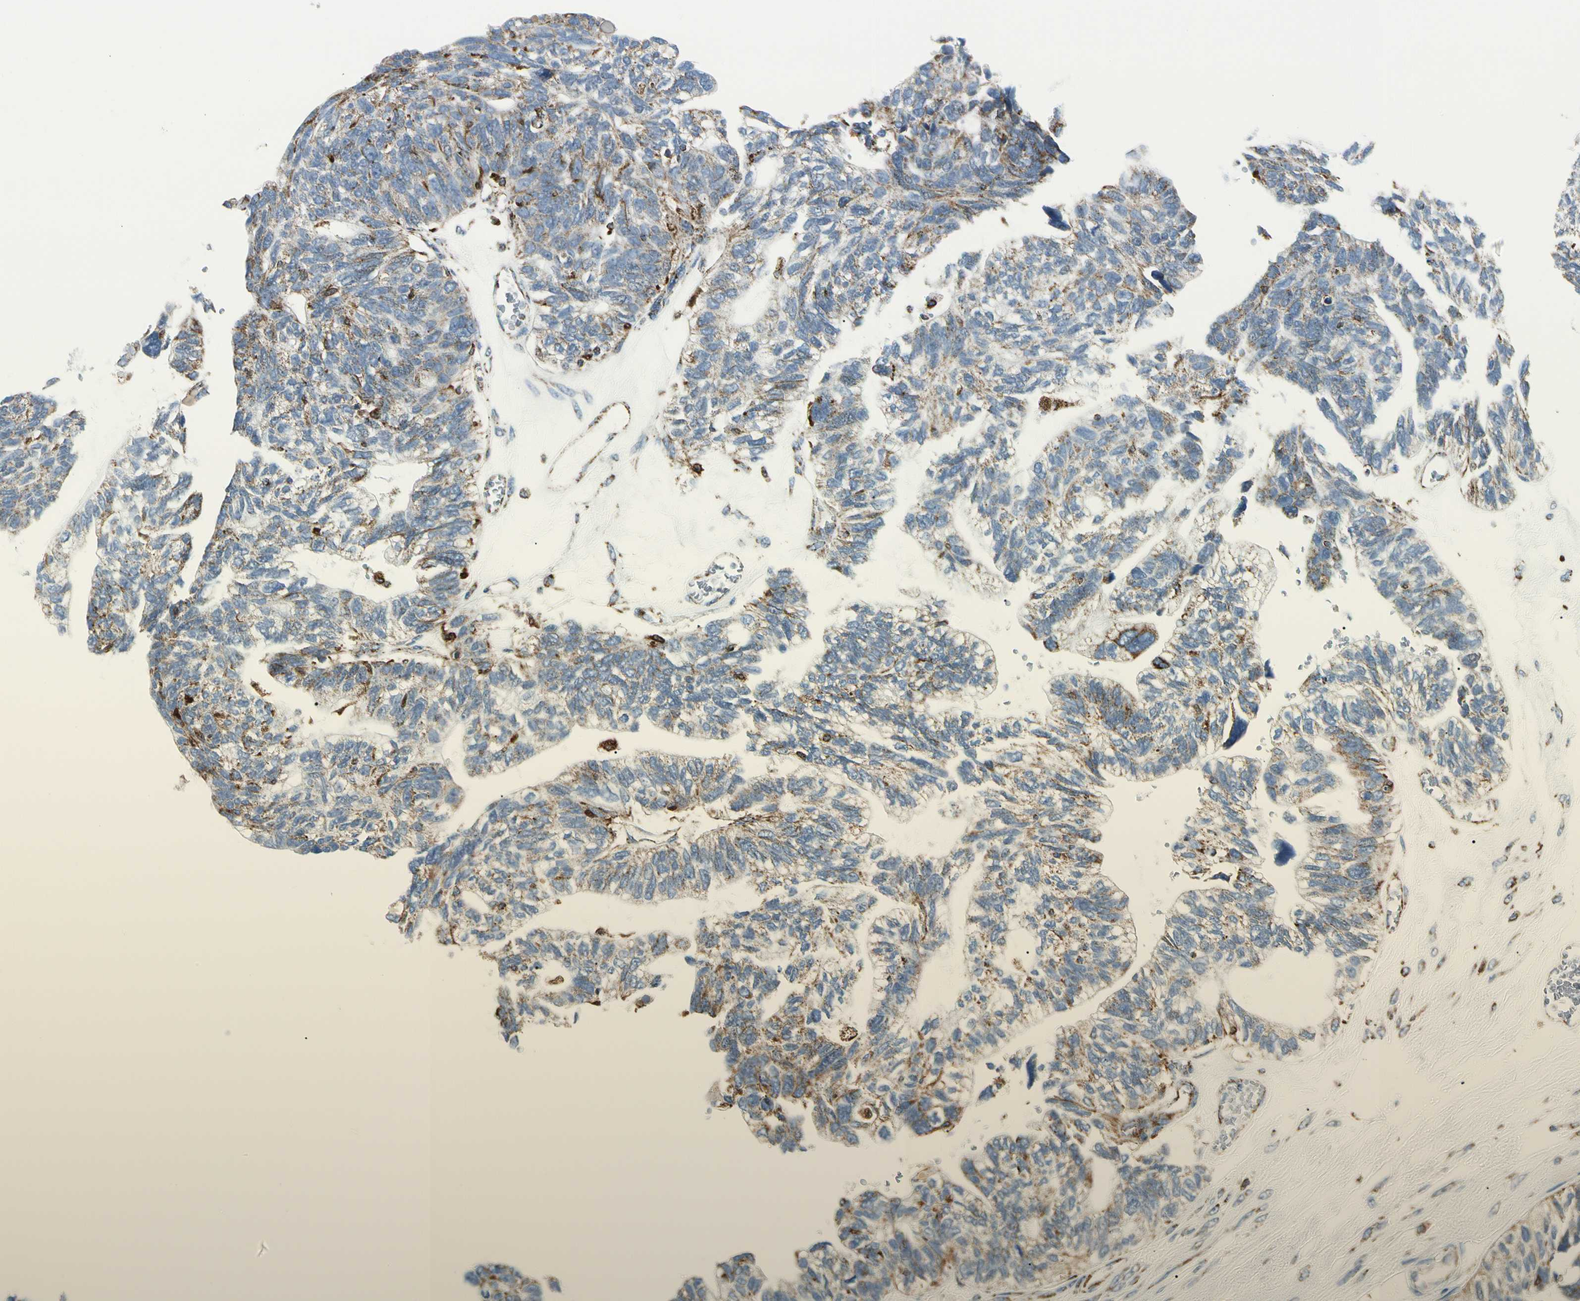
{"staining": {"intensity": "weak", "quantity": ">75%", "location": "cytoplasmic/membranous"}, "tissue": "ovarian cancer", "cell_type": "Tumor cells", "image_type": "cancer", "snomed": [{"axis": "morphology", "description": "Cystadenocarcinoma, serous, NOS"}, {"axis": "topography", "description": "Ovary"}], "caption": "Ovarian serous cystadenocarcinoma stained with DAB (3,3'-diaminobenzidine) immunohistochemistry reveals low levels of weak cytoplasmic/membranous expression in approximately >75% of tumor cells. The staining was performed using DAB (3,3'-diaminobenzidine) to visualize the protein expression in brown, while the nuclei were stained in blue with hematoxylin (Magnification: 20x).", "gene": "ME2", "patient": {"sex": "female", "age": 79}}